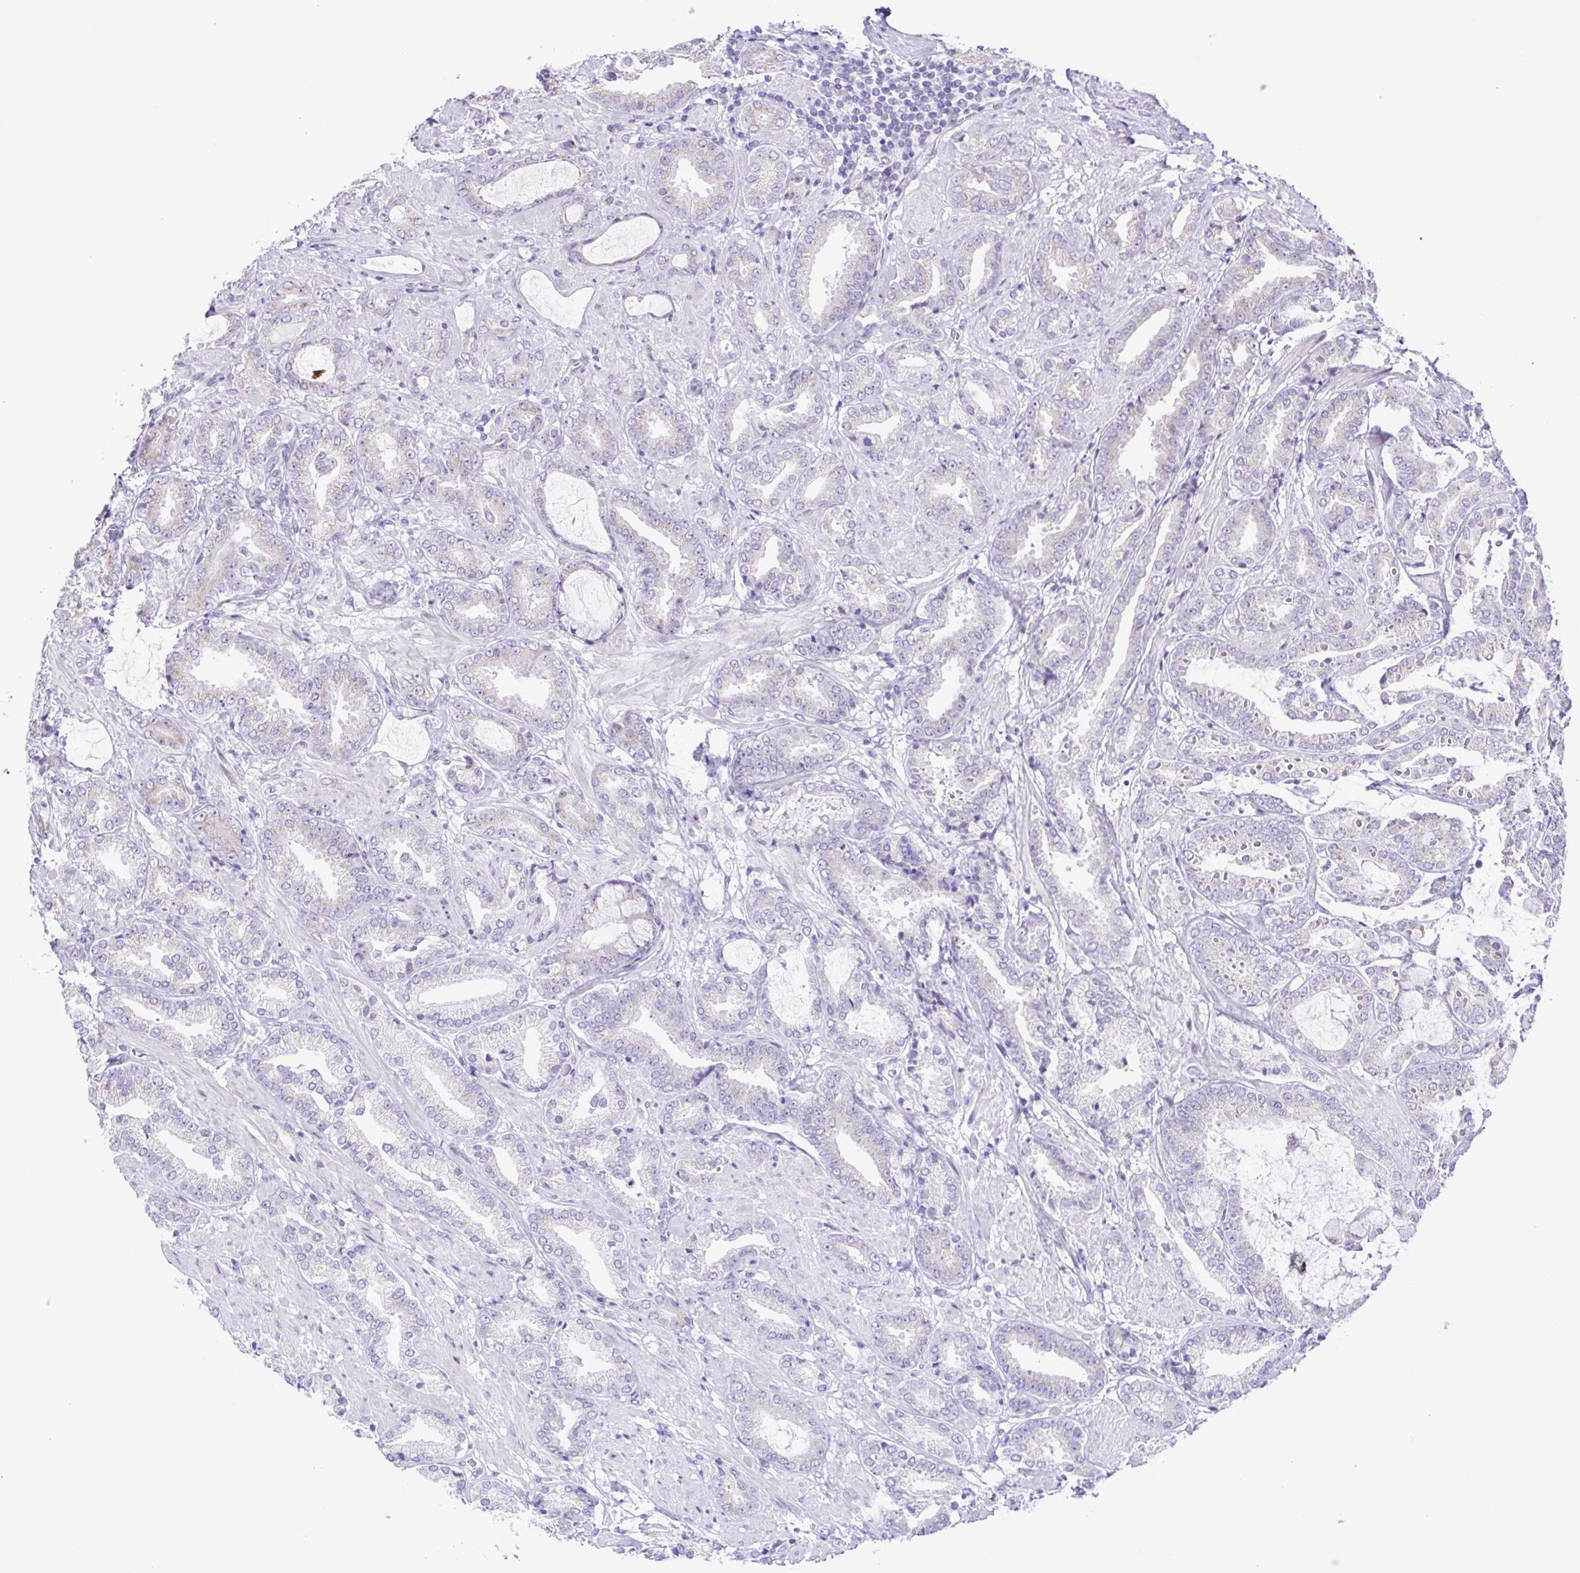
{"staining": {"intensity": "negative", "quantity": "none", "location": "none"}, "tissue": "prostate cancer", "cell_type": "Tumor cells", "image_type": "cancer", "snomed": [{"axis": "morphology", "description": "Adenocarcinoma, High grade"}, {"axis": "topography", "description": "Prostate"}], "caption": "Tumor cells show no significant protein expression in adenocarcinoma (high-grade) (prostate).", "gene": "TGM3", "patient": {"sex": "male", "age": 56}}